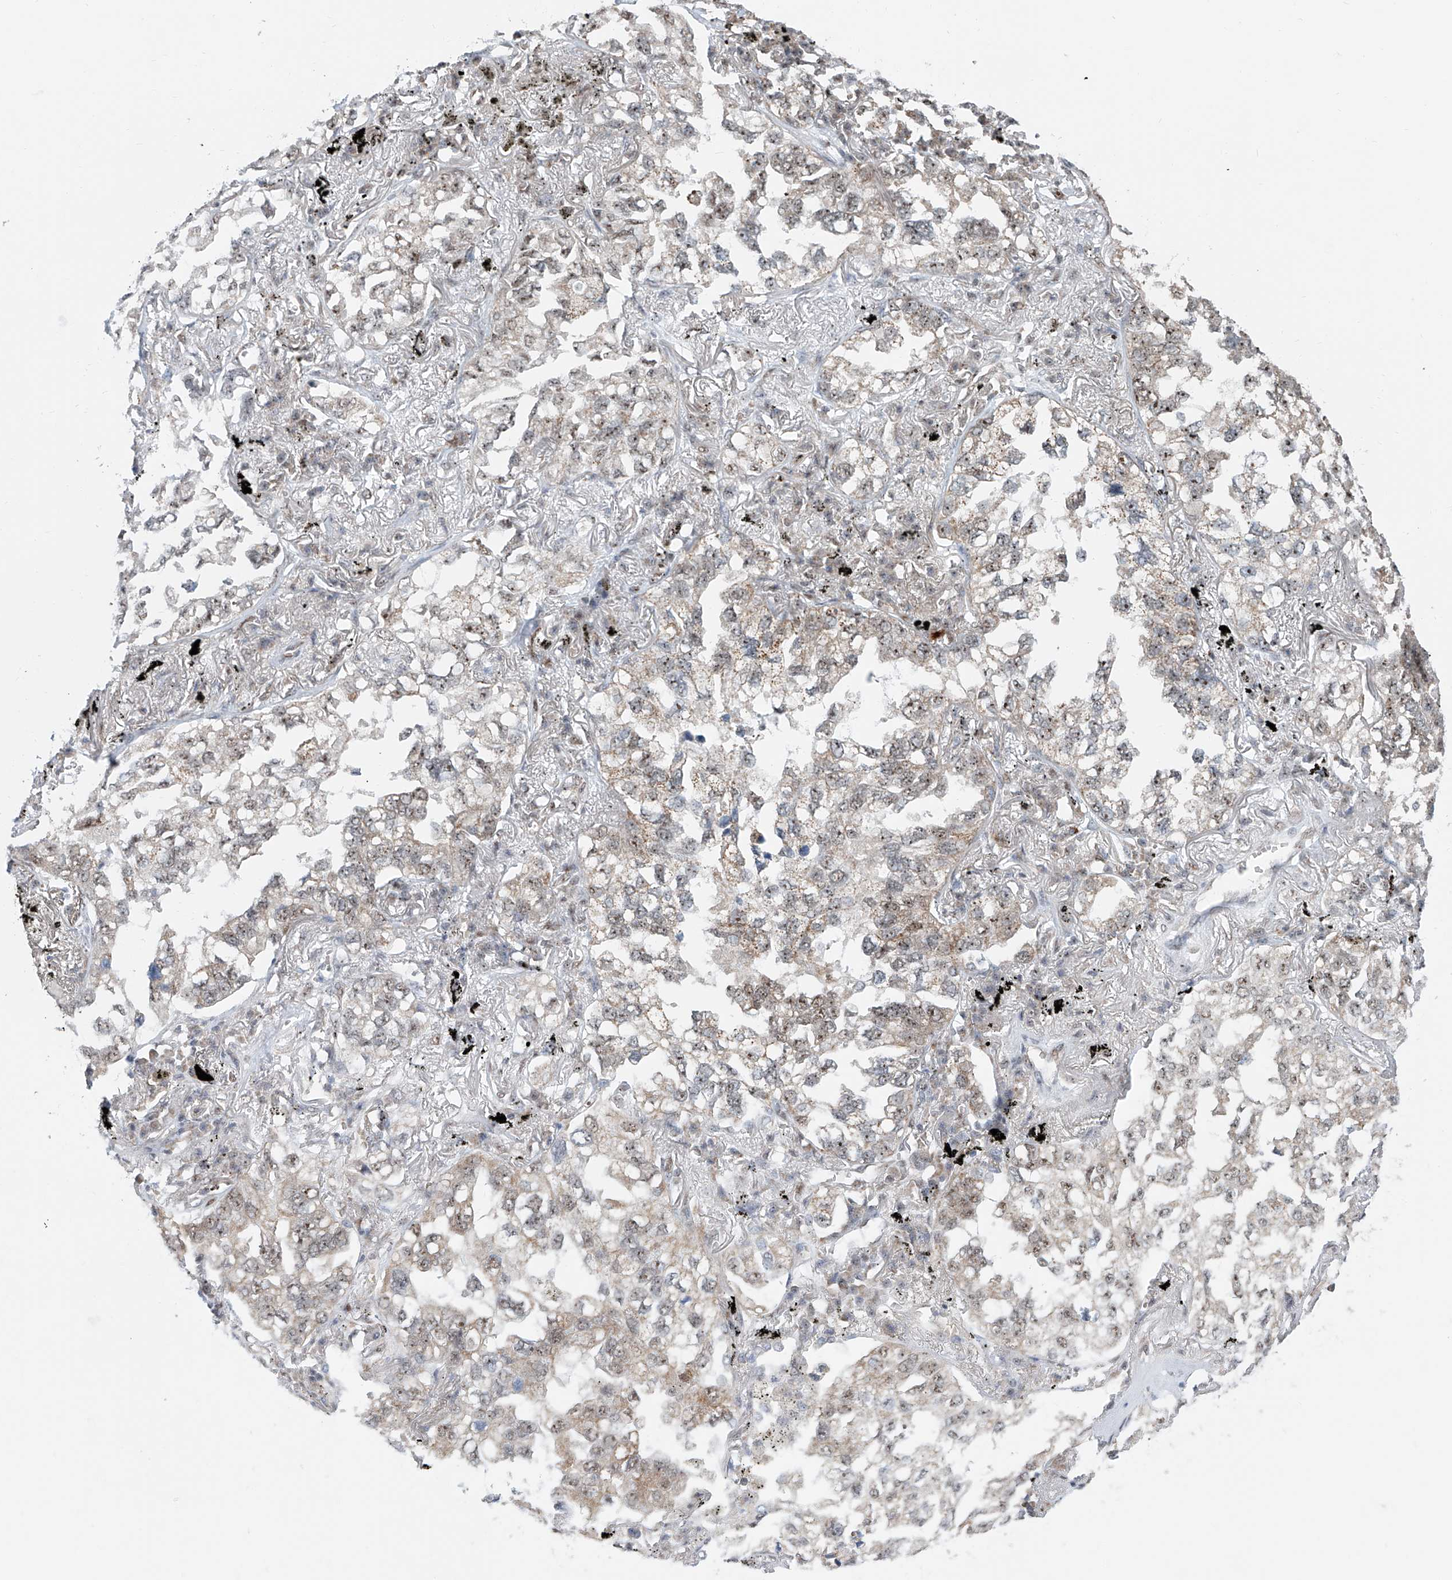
{"staining": {"intensity": "moderate", "quantity": ">75%", "location": "cytoplasmic/membranous,nuclear"}, "tissue": "lung cancer", "cell_type": "Tumor cells", "image_type": "cancer", "snomed": [{"axis": "morphology", "description": "Adenocarcinoma, NOS"}, {"axis": "topography", "description": "Lung"}], "caption": "The immunohistochemical stain shows moderate cytoplasmic/membranous and nuclear expression in tumor cells of lung cancer (adenocarcinoma) tissue. (Stains: DAB (3,3'-diaminobenzidine) in brown, nuclei in blue, Microscopy: brightfield microscopy at high magnification).", "gene": "SDE2", "patient": {"sex": "male", "age": 65}}